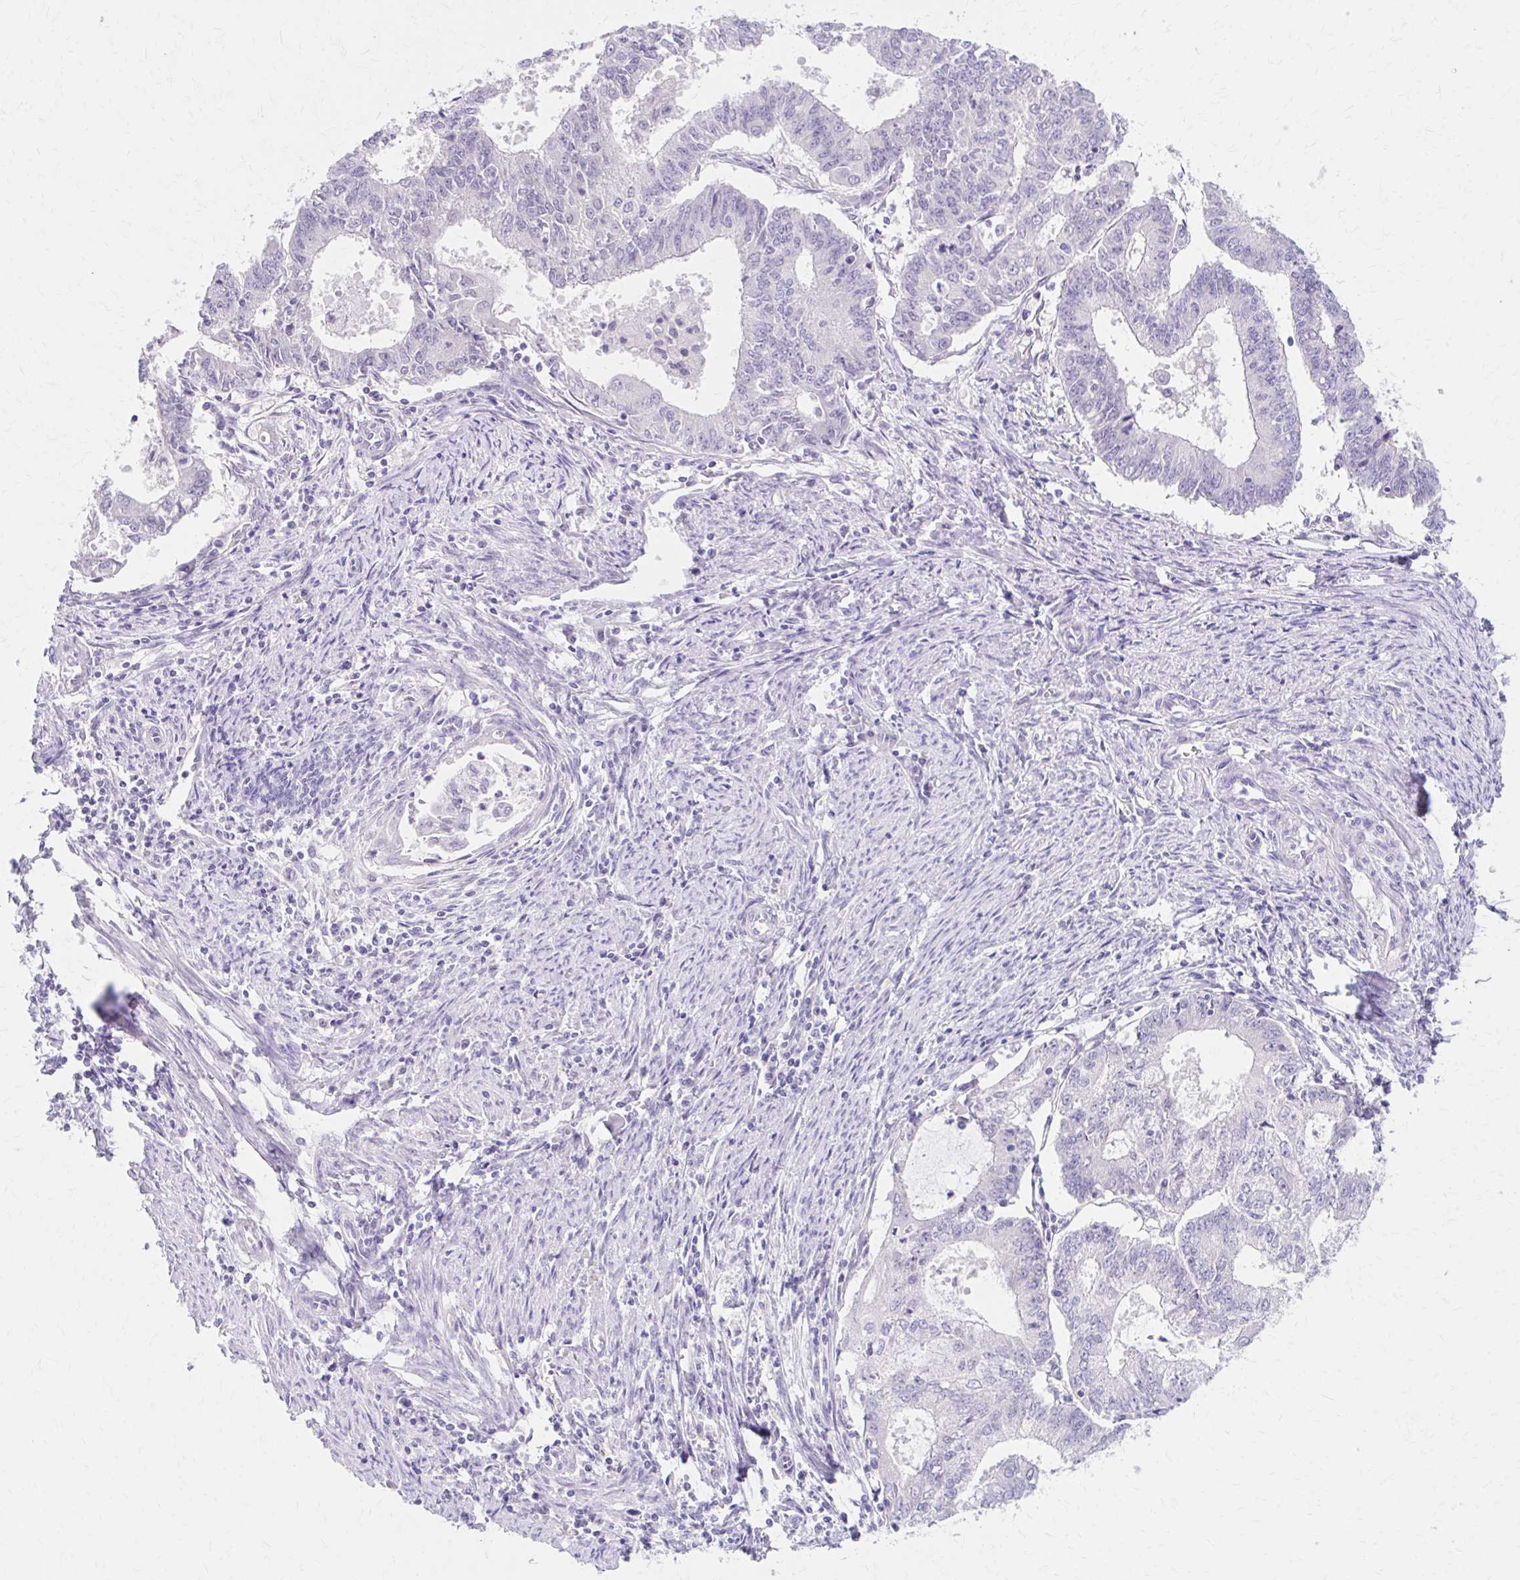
{"staining": {"intensity": "negative", "quantity": "none", "location": "none"}, "tissue": "endometrial cancer", "cell_type": "Tumor cells", "image_type": "cancer", "snomed": [{"axis": "morphology", "description": "Adenocarcinoma, NOS"}, {"axis": "topography", "description": "Endometrium"}], "caption": "An image of human adenocarcinoma (endometrial) is negative for staining in tumor cells.", "gene": "AZGP1", "patient": {"sex": "female", "age": 61}}